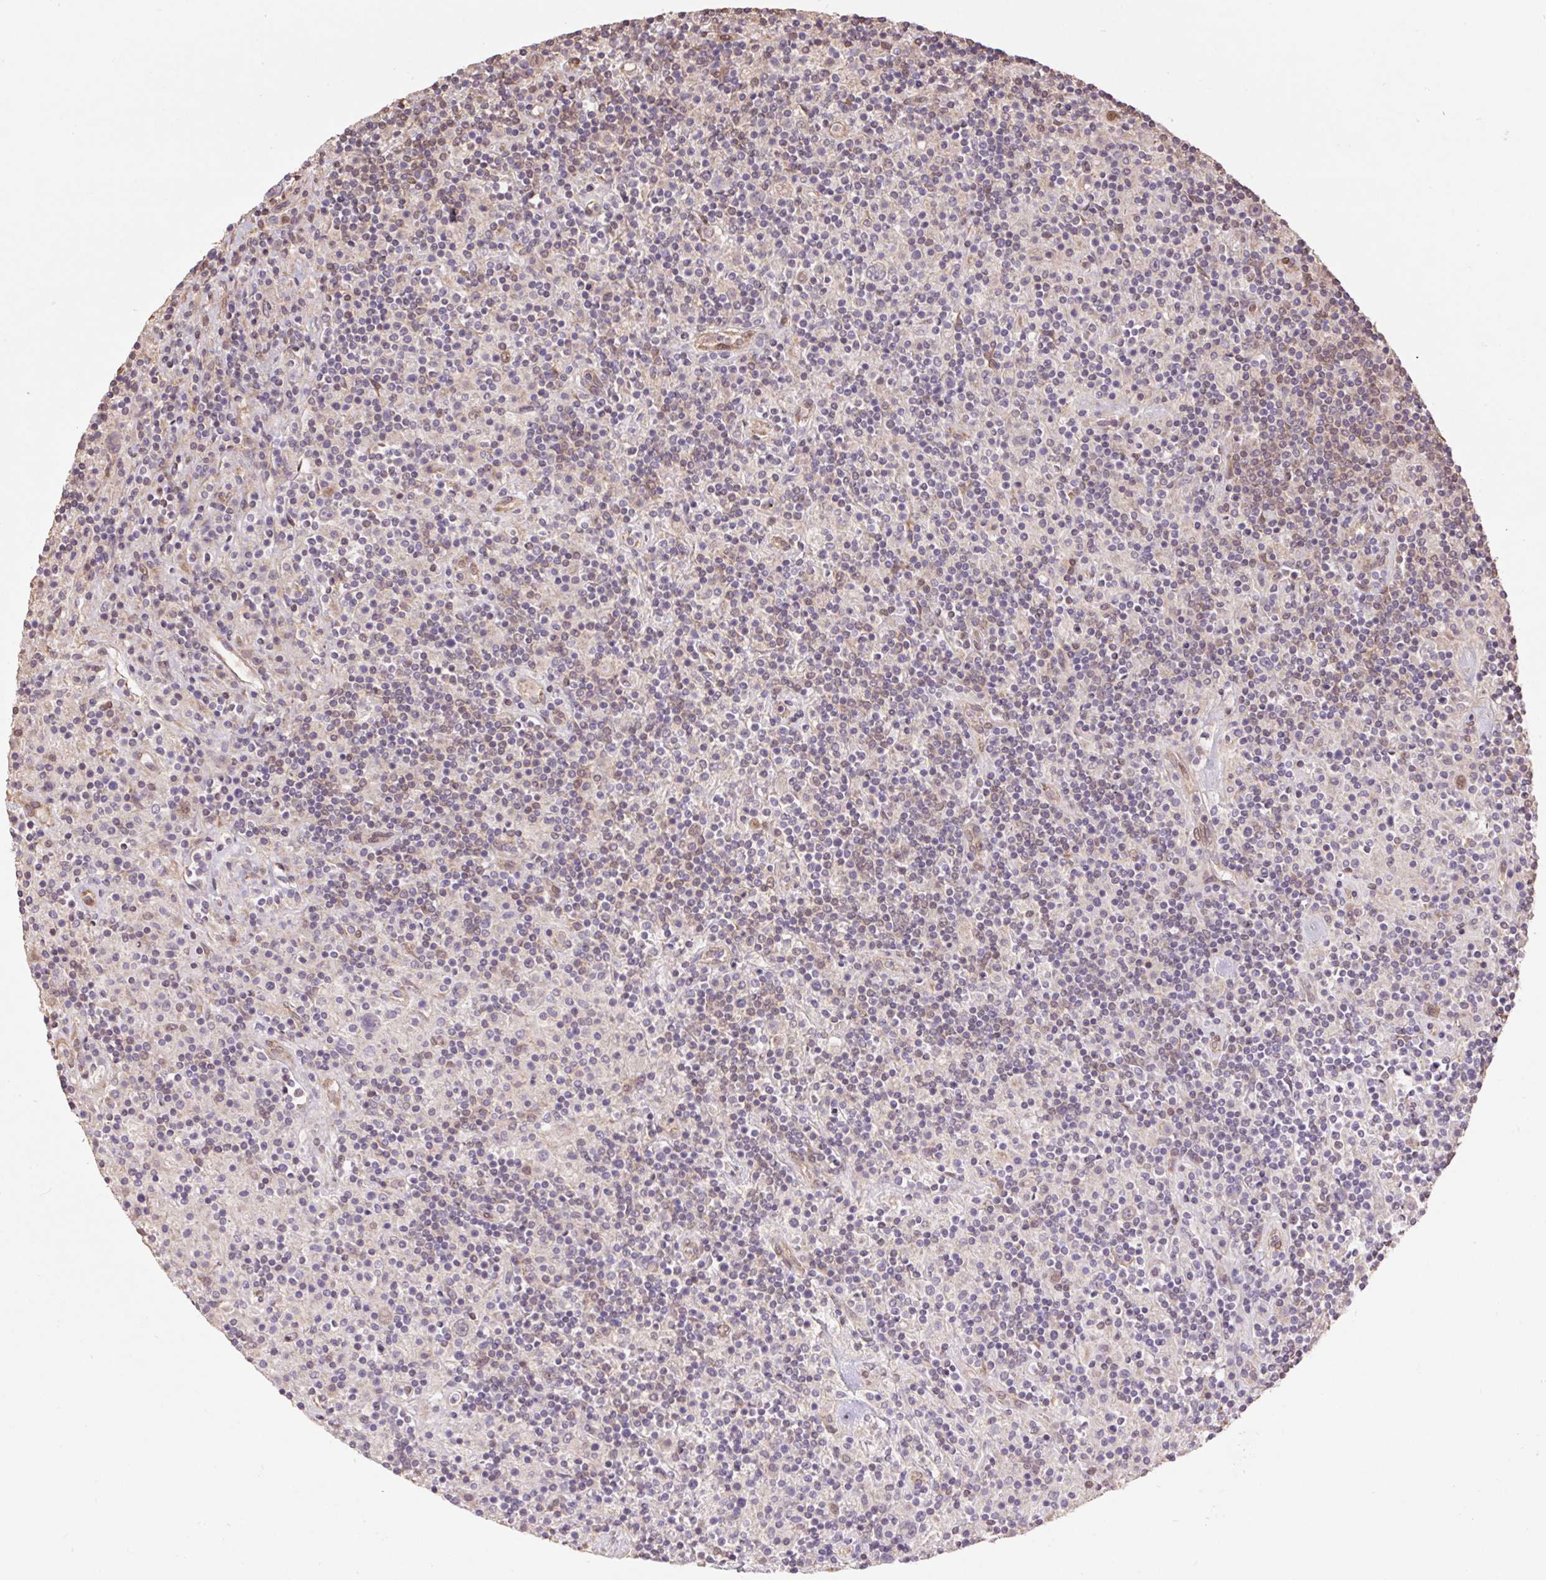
{"staining": {"intensity": "weak", "quantity": "<25%", "location": "nuclear"}, "tissue": "lymphoma", "cell_type": "Tumor cells", "image_type": "cancer", "snomed": [{"axis": "morphology", "description": "Hodgkin's disease, NOS"}, {"axis": "topography", "description": "Lymph node"}], "caption": "Immunohistochemistry (IHC) of human lymphoma displays no positivity in tumor cells.", "gene": "CUTA", "patient": {"sex": "male", "age": 70}}